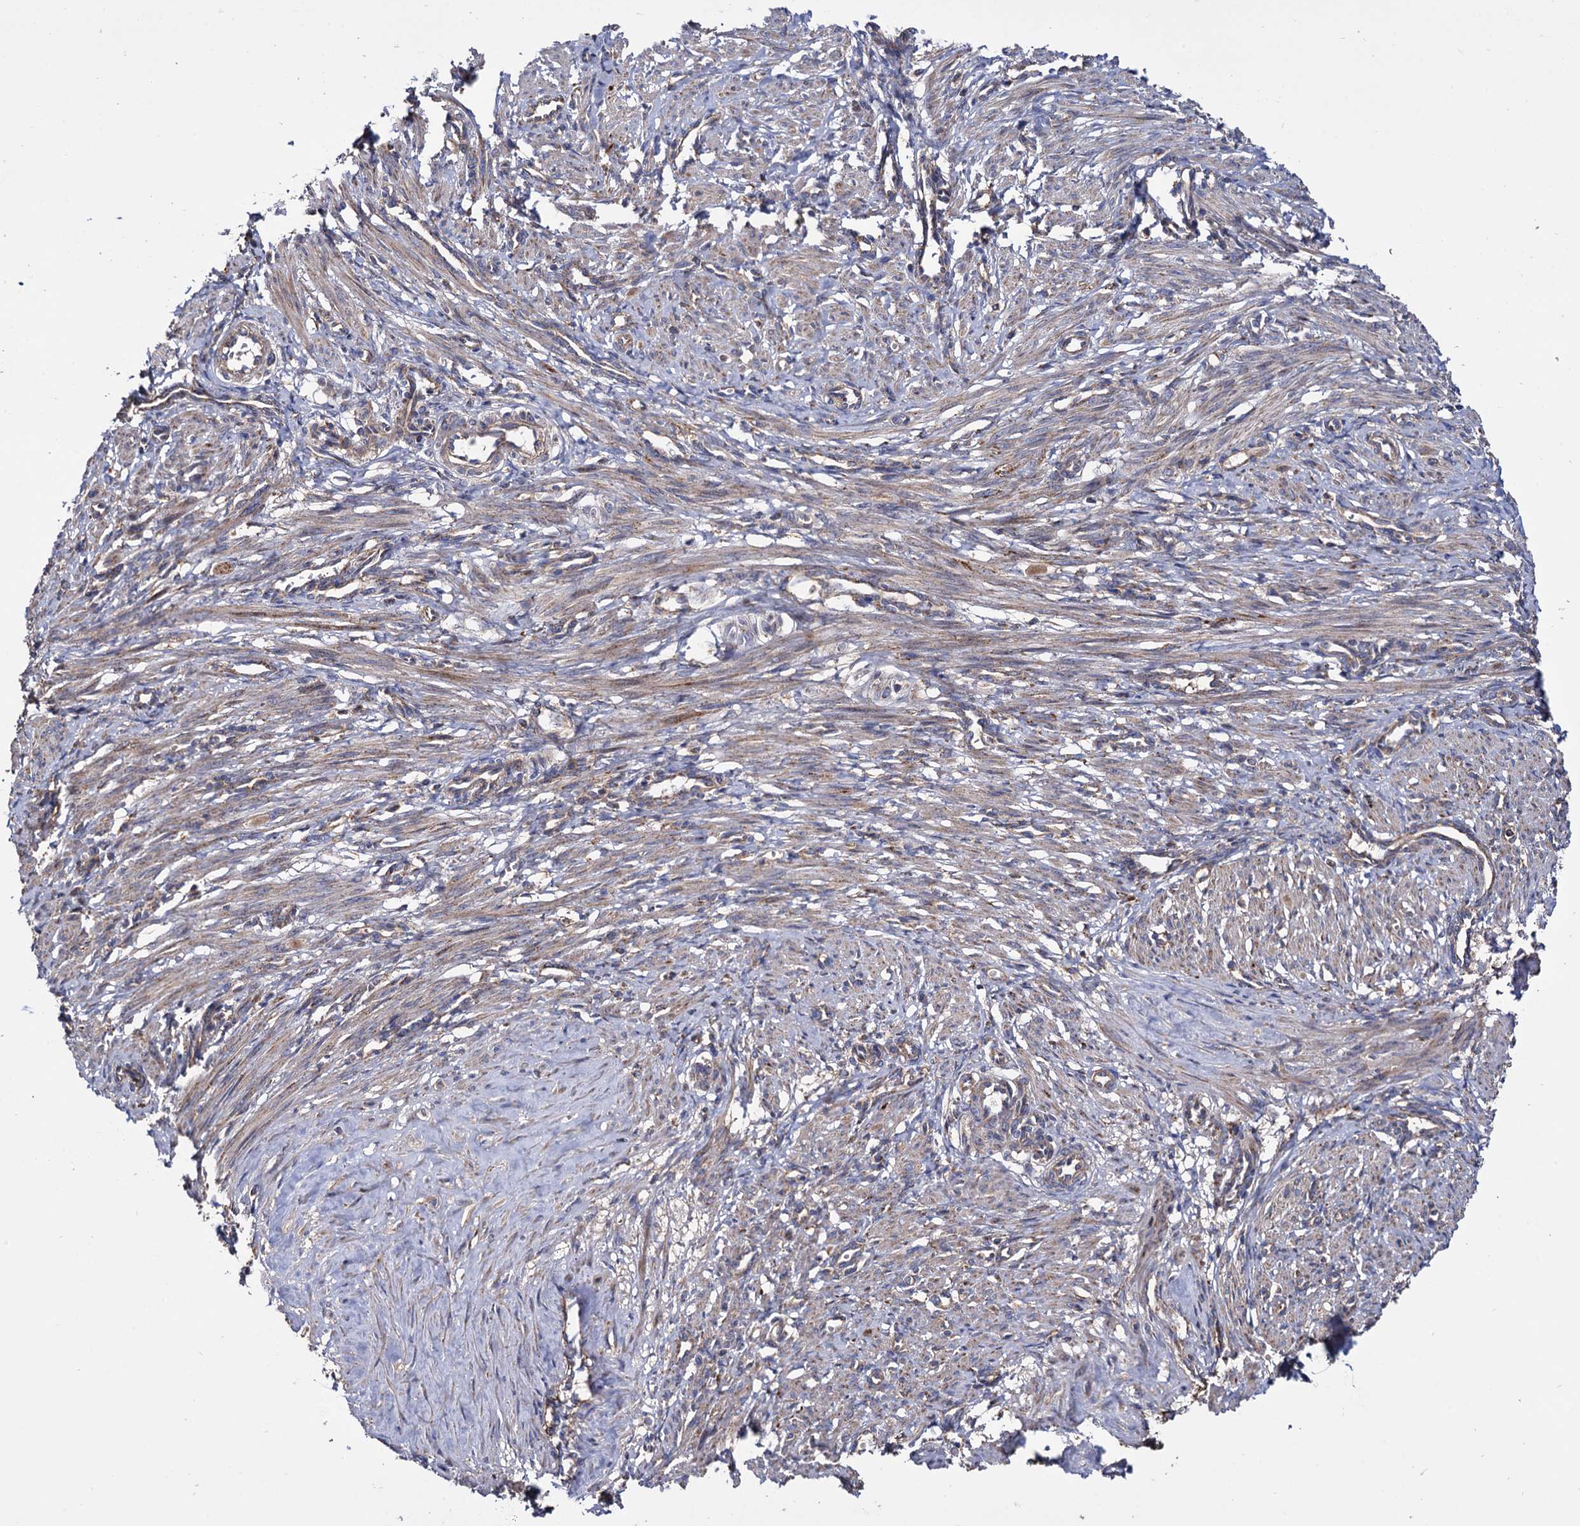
{"staining": {"intensity": "weak", "quantity": "25%-75%", "location": "cytoplasmic/membranous"}, "tissue": "smooth muscle", "cell_type": "Smooth muscle cells", "image_type": "normal", "snomed": [{"axis": "morphology", "description": "Normal tissue, NOS"}, {"axis": "topography", "description": "Endometrium"}], "caption": "About 25%-75% of smooth muscle cells in benign human smooth muscle show weak cytoplasmic/membranous protein expression as visualized by brown immunohistochemical staining.", "gene": "IQCH", "patient": {"sex": "female", "age": 33}}